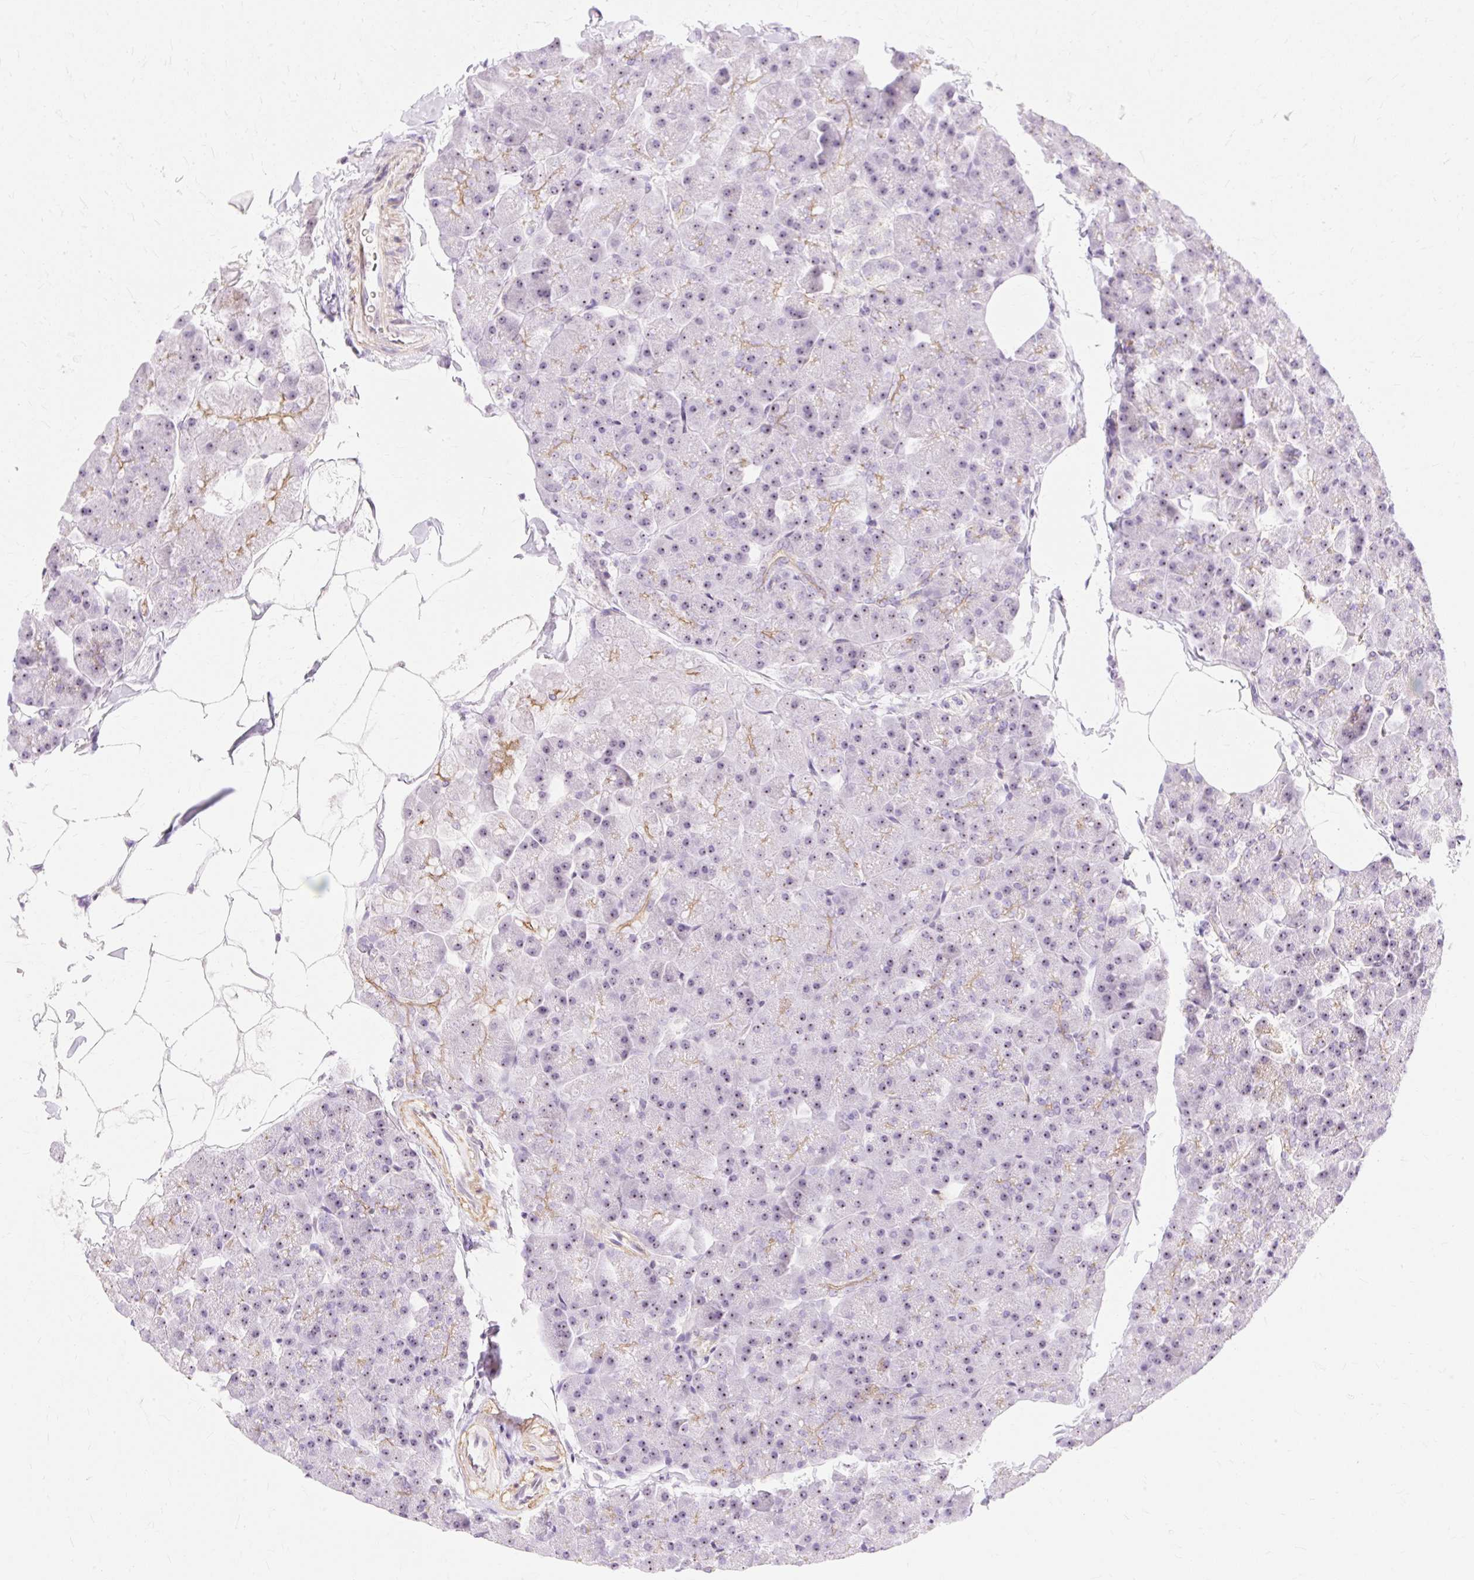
{"staining": {"intensity": "weak", "quantity": "25%-75%", "location": "nuclear"}, "tissue": "pancreas", "cell_type": "Exocrine glandular cells", "image_type": "normal", "snomed": [{"axis": "morphology", "description": "Normal tissue, NOS"}, {"axis": "topography", "description": "Pancreas"}], "caption": "Pancreas stained with IHC demonstrates weak nuclear positivity in about 25%-75% of exocrine glandular cells.", "gene": "OBP2A", "patient": {"sex": "male", "age": 35}}